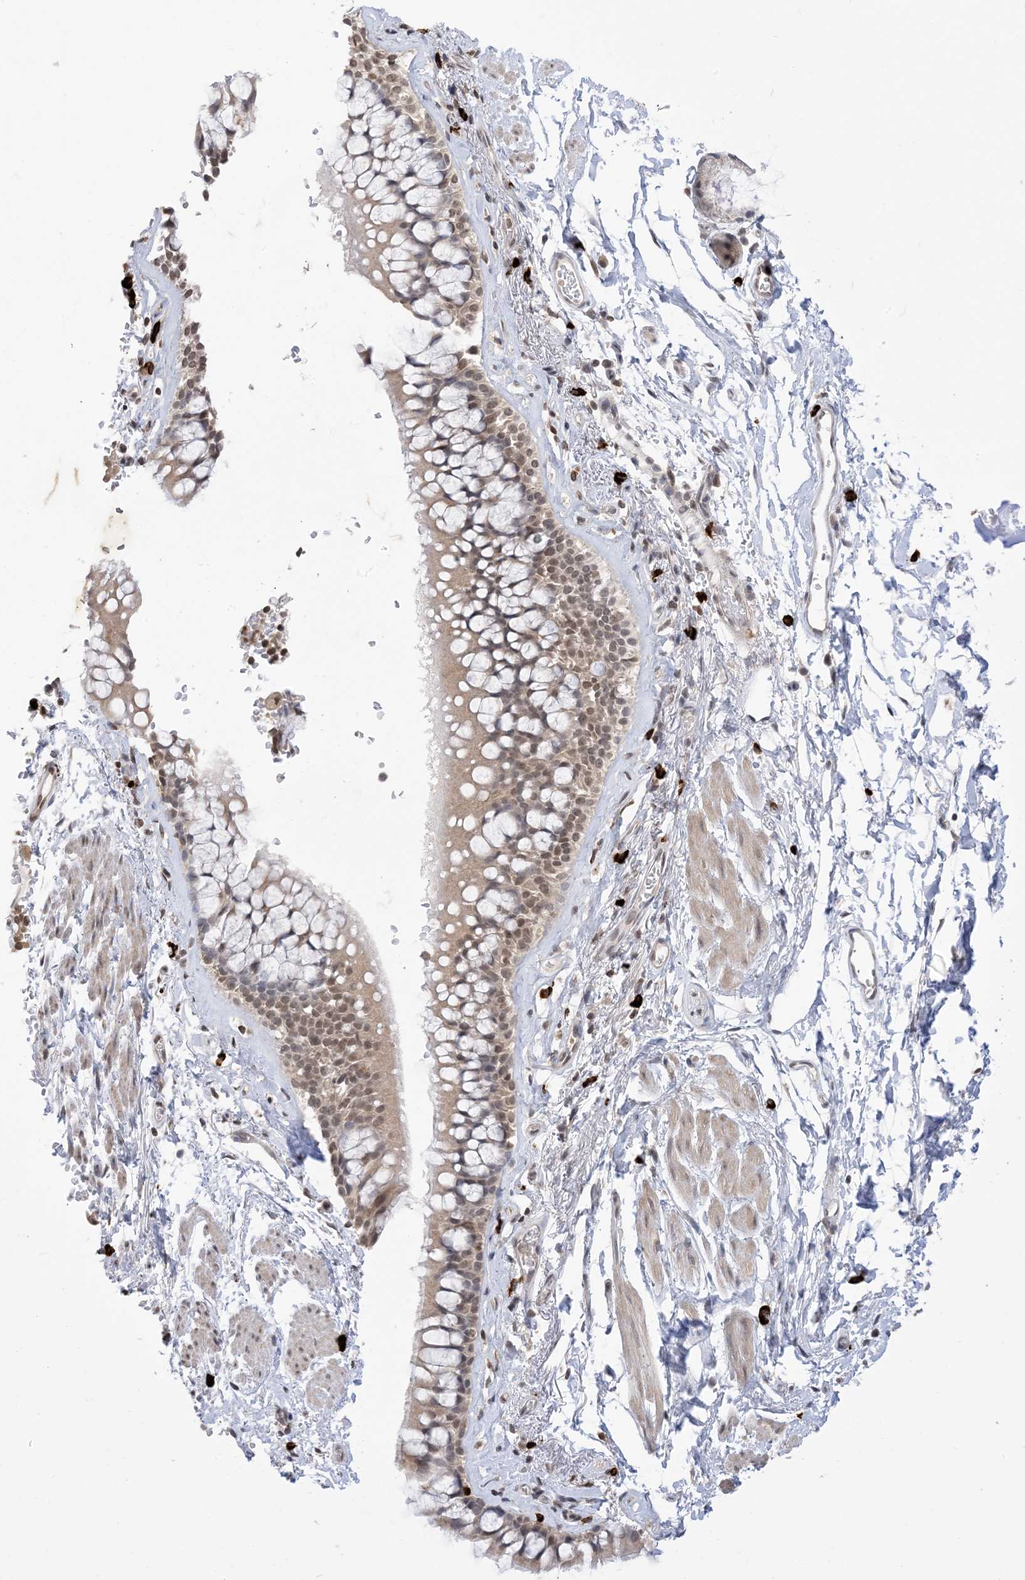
{"staining": {"intensity": "weak", "quantity": "25%-75%", "location": "nuclear"}, "tissue": "bronchus", "cell_type": "Respiratory epithelial cells", "image_type": "normal", "snomed": [{"axis": "morphology", "description": "Normal tissue, NOS"}, {"axis": "morphology", "description": "Inflammation, NOS"}, {"axis": "topography", "description": "Cartilage tissue"}, {"axis": "topography", "description": "Bronchus"}, {"axis": "topography", "description": "Lung"}], "caption": "Respiratory epithelial cells demonstrate low levels of weak nuclear staining in about 25%-75% of cells in unremarkable bronchus.", "gene": "RANBP9", "patient": {"sex": "female", "age": 64}}